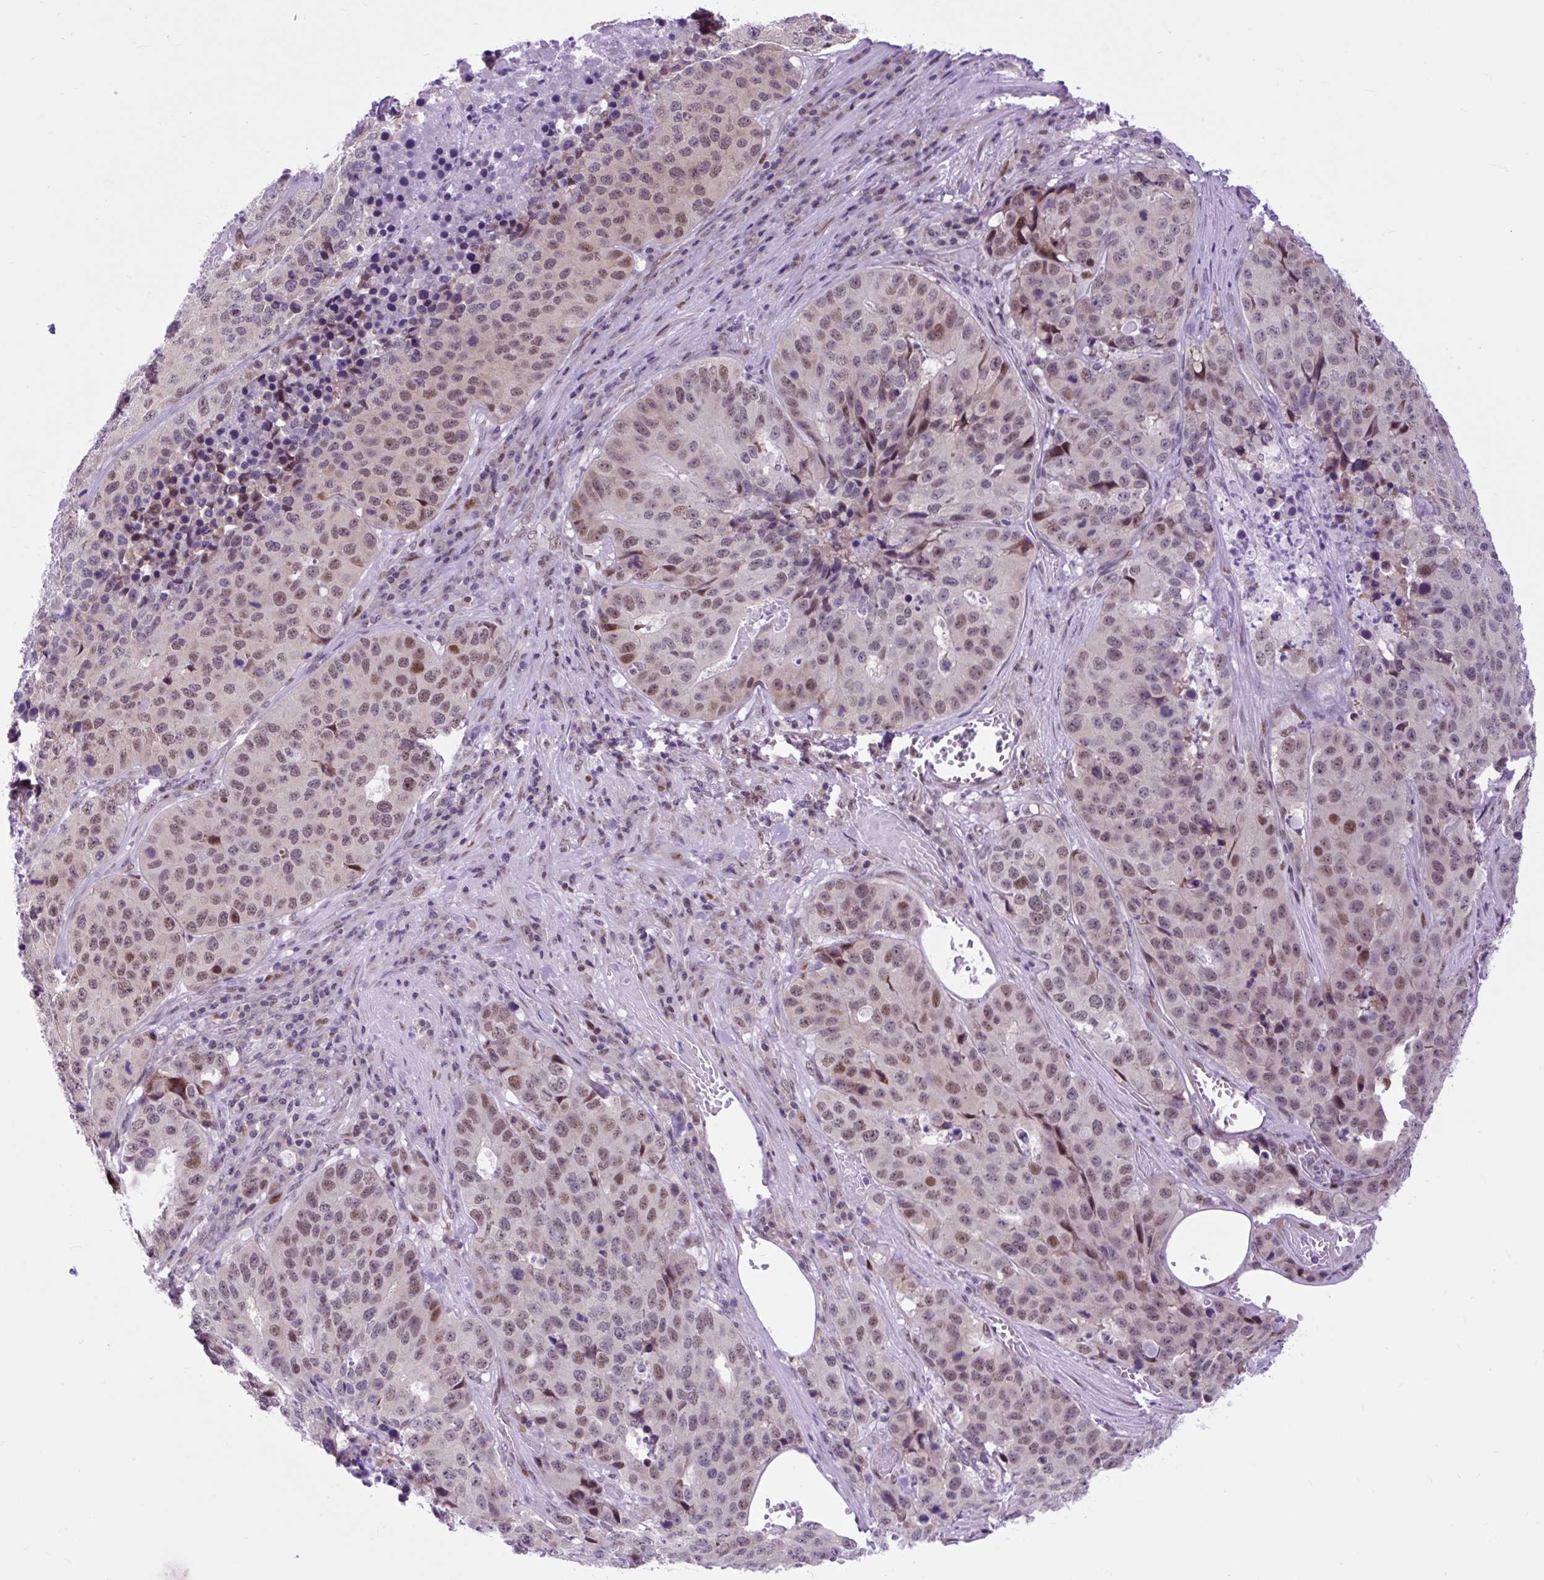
{"staining": {"intensity": "moderate", "quantity": ">75%", "location": "nuclear"}, "tissue": "stomach cancer", "cell_type": "Tumor cells", "image_type": "cancer", "snomed": [{"axis": "morphology", "description": "Adenocarcinoma, NOS"}, {"axis": "topography", "description": "Stomach"}], "caption": "DAB (3,3'-diaminobenzidine) immunohistochemical staining of stomach adenocarcinoma reveals moderate nuclear protein expression in about >75% of tumor cells.", "gene": "CLK2", "patient": {"sex": "male", "age": 71}}